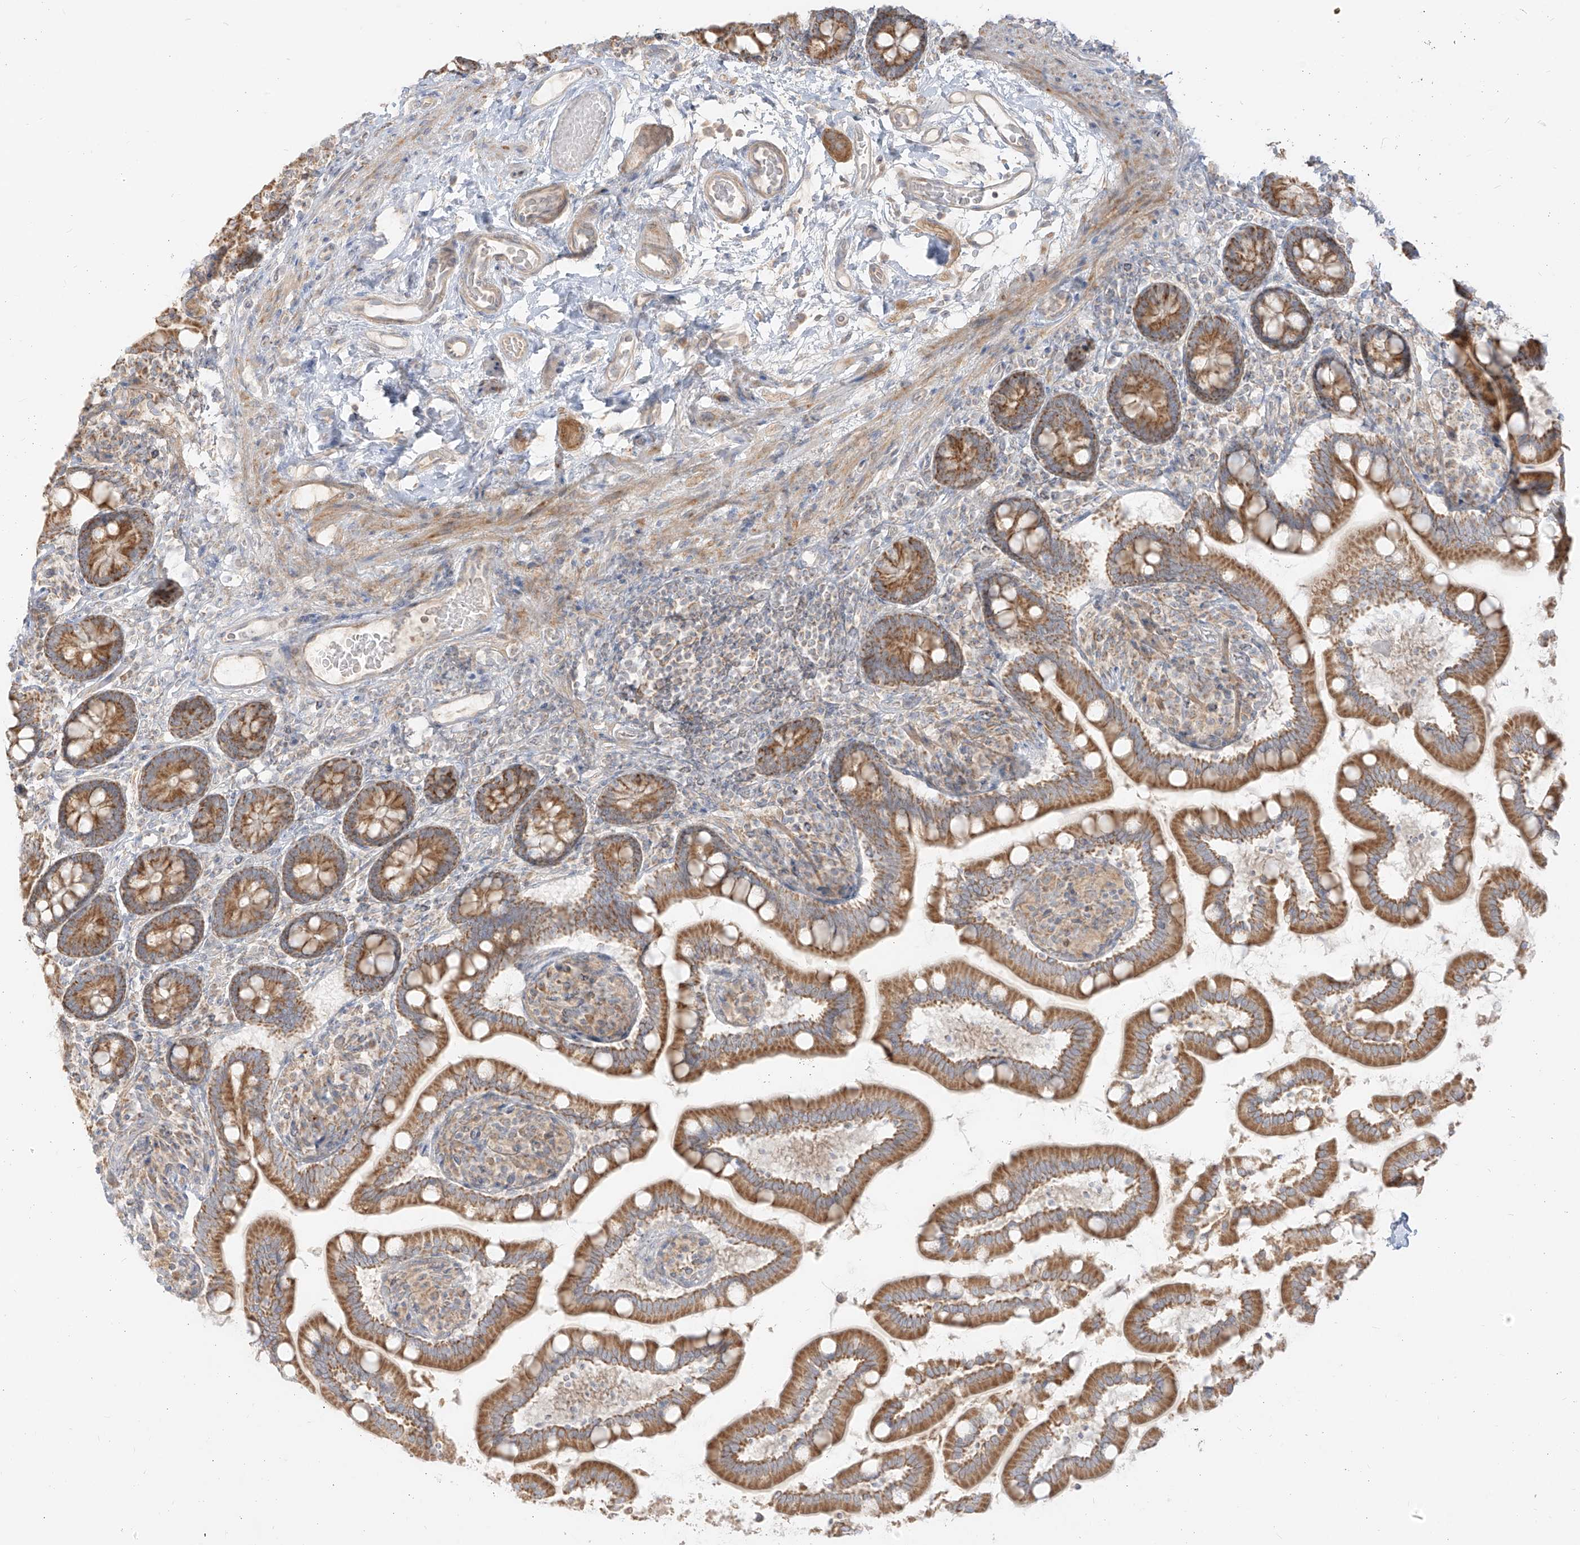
{"staining": {"intensity": "moderate", "quantity": ">75%", "location": "cytoplasmic/membranous"}, "tissue": "small intestine", "cell_type": "Glandular cells", "image_type": "normal", "snomed": [{"axis": "morphology", "description": "Normal tissue, NOS"}, {"axis": "topography", "description": "Small intestine"}], "caption": "Glandular cells reveal medium levels of moderate cytoplasmic/membranous positivity in about >75% of cells in unremarkable human small intestine. (DAB IHC with brightfield microscopy, high magnification).", "gene": "ZIM3", "patient": {"sex": "female", "age": 64}}